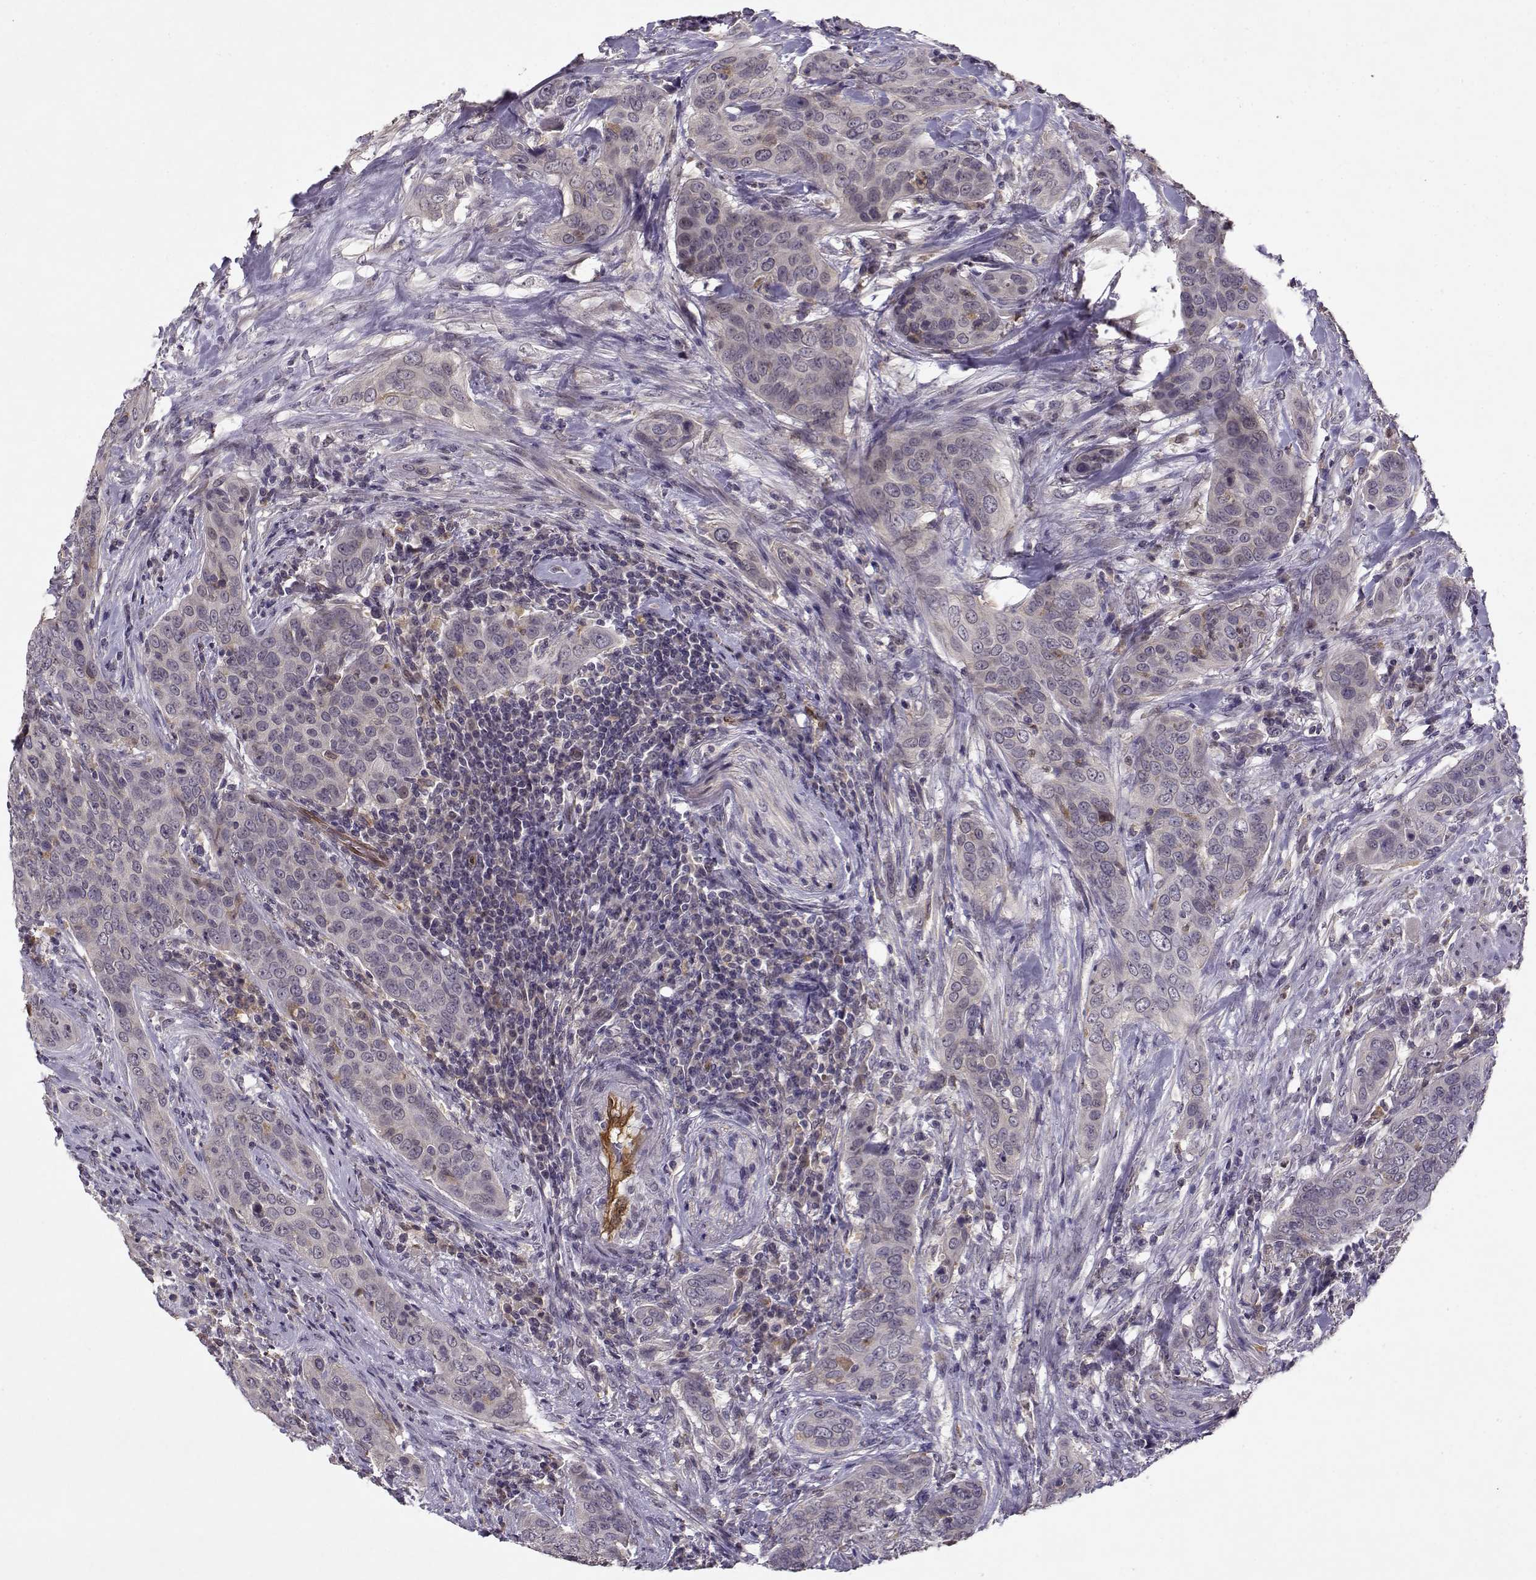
{"staining": {"intensity": "negative", "quantity": "none", "location": "none"}, "tissue": "urothelial cancer", "cell_type": "Tumor cells", "image_type": "cancer", "snomed": [{"axis": "morphology", "description": "Urothelial carcinoma, High grade"}, {"axis": "topography", "description": "Urinary bladder"}], "caption": "IHC of urothelial cancer displays no staining in tumor cells. (IHC, brightfield microscopy, high magnification).", "gene": "BMX", "patient": {"sex": "male", "age": 82}}